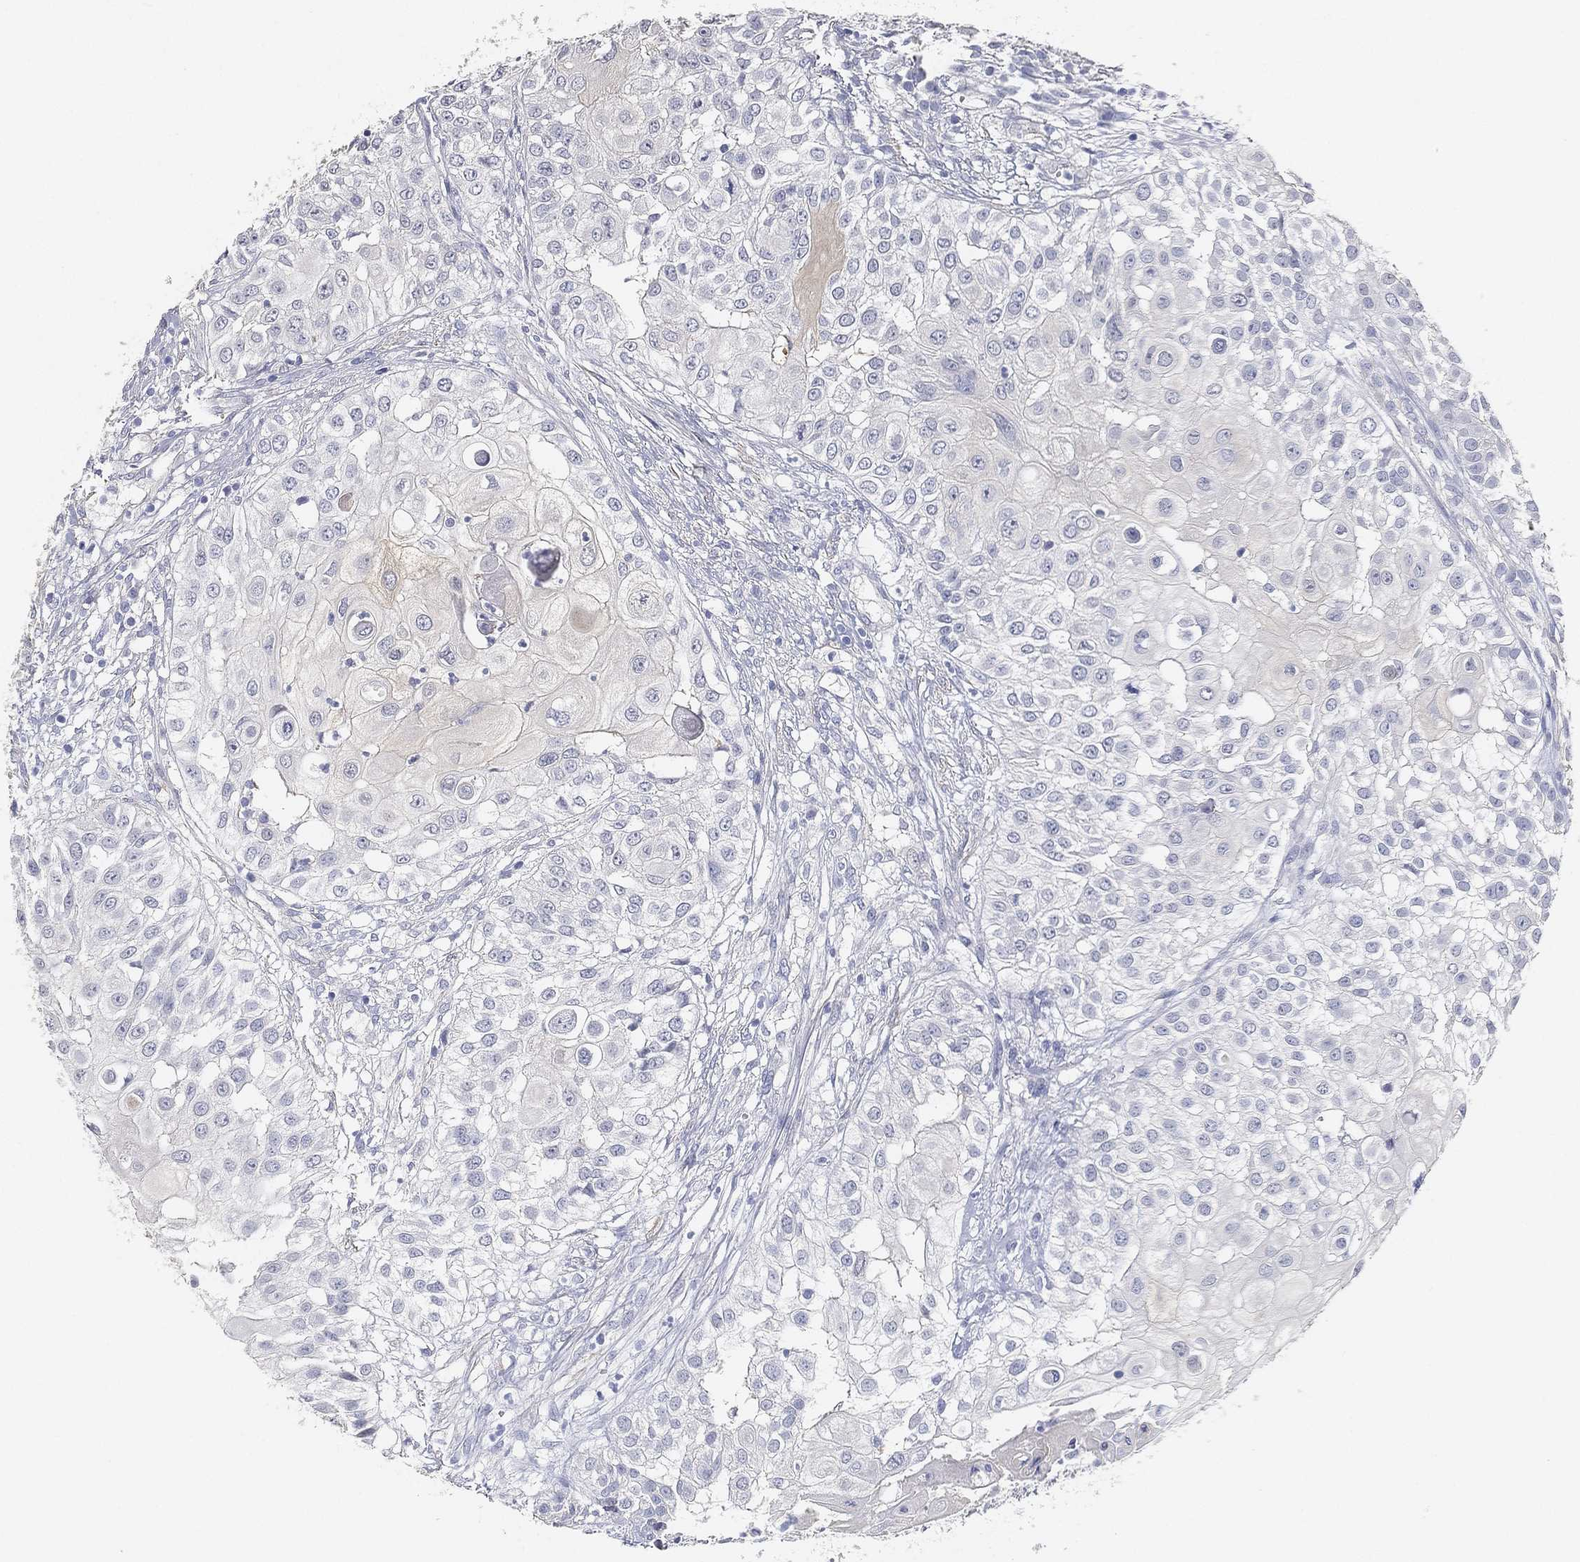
{"staining": {"intensity": "negative", "quantity": "none", "location": "none"}, "tissue": "urothelial cancer", "cell_type": "Tumor cells", "image_type": "cancer", "snomed": [{"axis": "morphology", "description": "Urothelial carcinoma, High grade"}, {"axis": "topography", "description": "Urinary bladder"}], "caption": "A high-resolution micrograph shows immunohistochemistry staining of urothelial carcinoma (high-grade), which demonstrates no significant positivity in tumor cells.", "gene": "GPR61", "patient": {"sex": "female", "age": 79}}